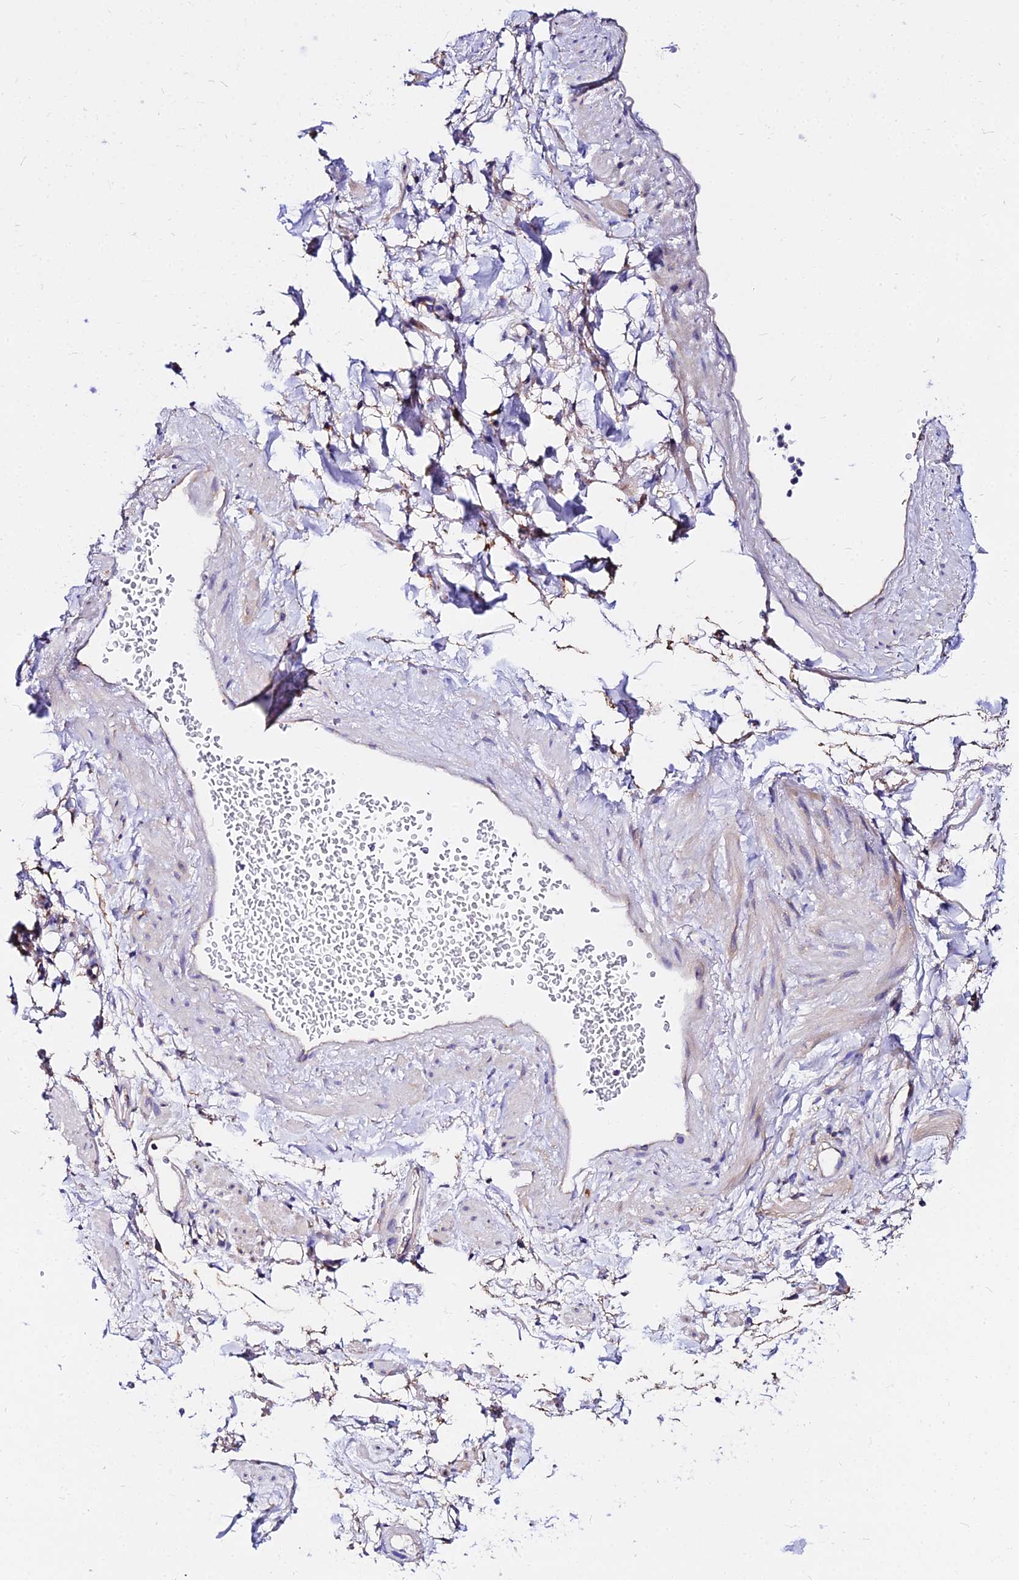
{"staining": {"intensity": "negative", "quantity": "none", "location": "none"}, "tissue": "adipose tissue", "cell_type": "Adipocytes", "image_type": "normal", "snomed": [{"axis": "morphology", "description": "Normal tissue, NOS"}, {"axis": "topography", "description": "Soft tissue"}, {"axis": "topography", "description": "Adipose tissue"}, {"axis": "topography", "description": "Vascular tissue"}, {"axis": "topography", "description": "Peripheral nerve tissue"}], "caption": "DAB (3,3'-diaminobenzidine) immunohistochemical staining of unremarkable adipose tissue displays no significant positivity in adipocytes. (DAB (3,3'-diaminobenzidine) immunohistochemistry visualized using brightfield microscopy, high magnification).", "gene": "DAW1", "patient": {"sex": "male", "age": 74}}